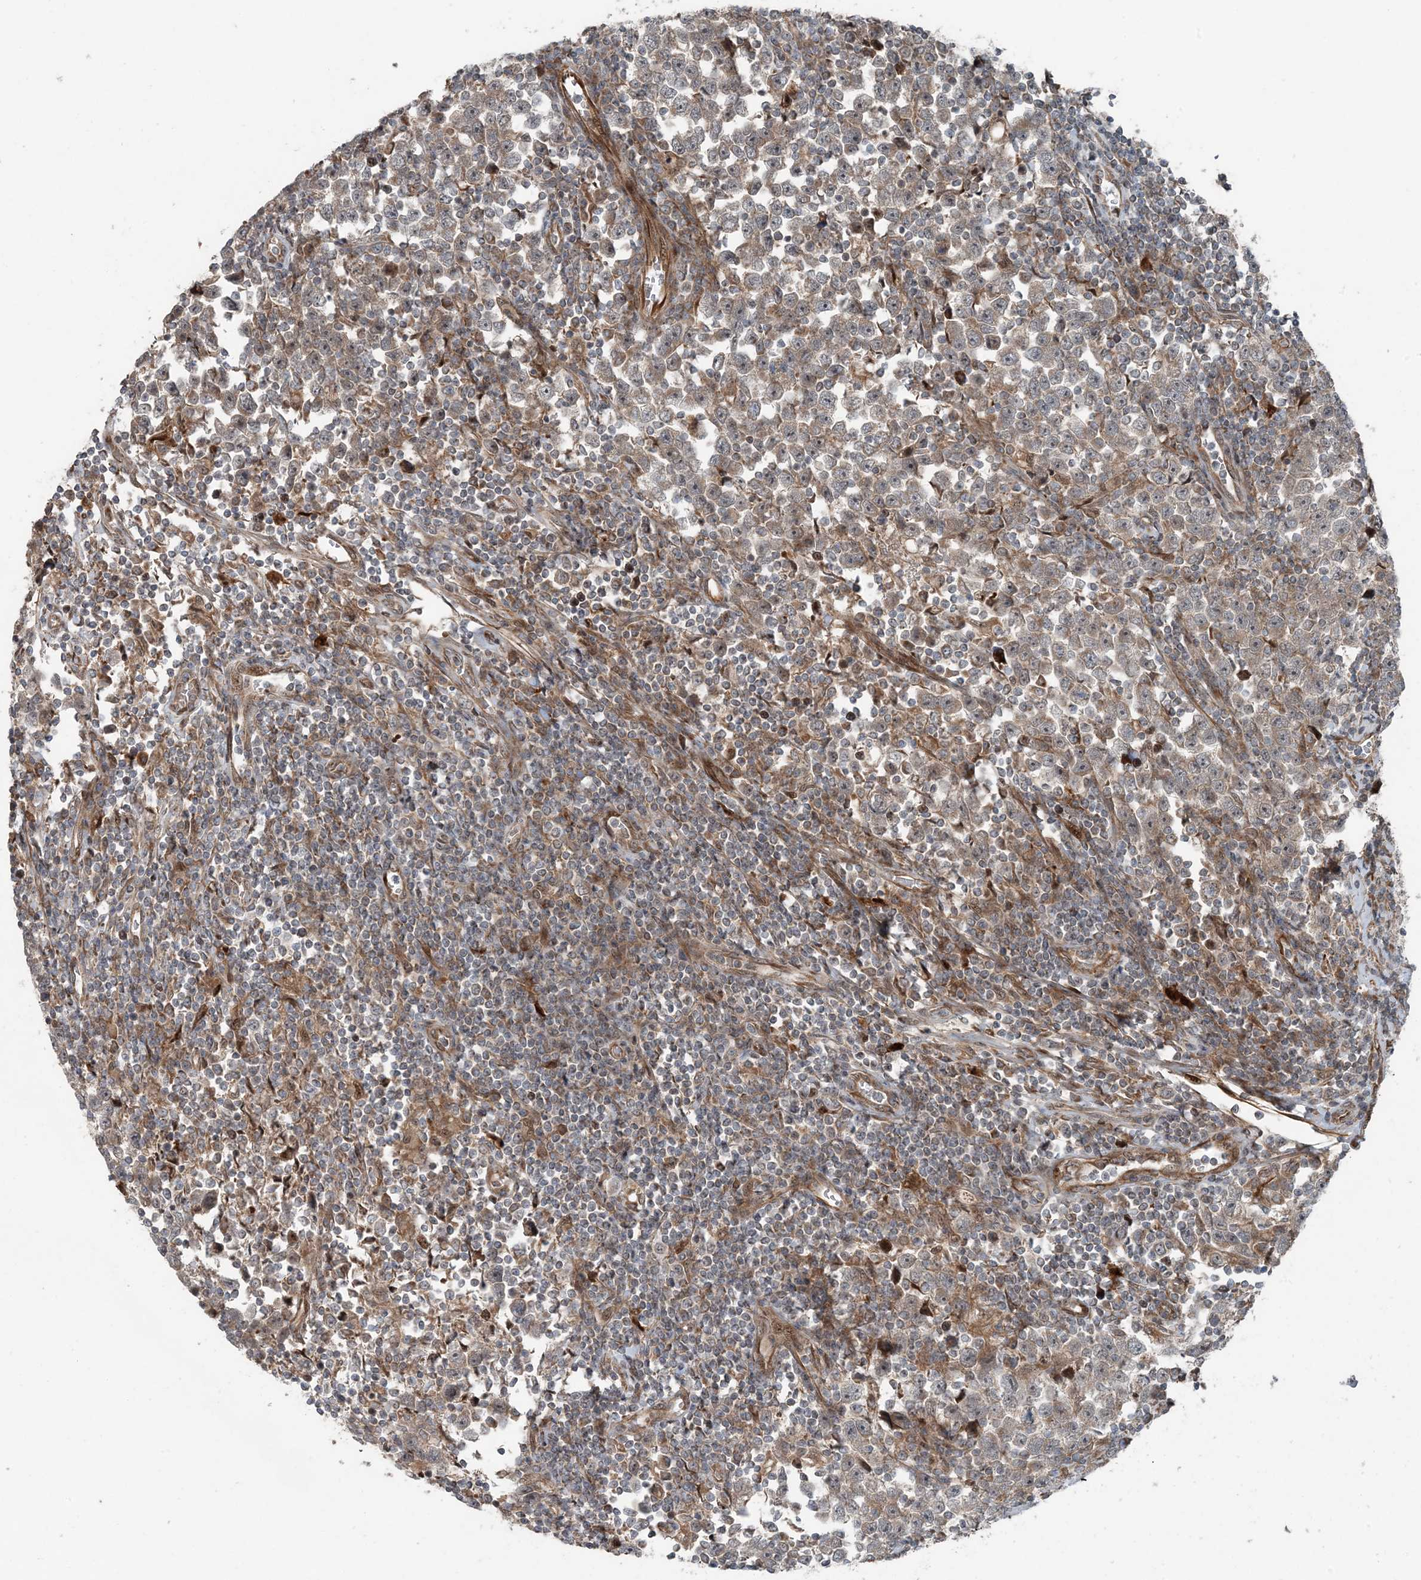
{"staining": {"intensity": "weak", "quantity": ">75%", "location": "cytoplasmic/membranous"}, "tissue": "testis cancer", "cell_type": "Tumor cells", "image_type": "cancer", "snomed": [{"axis": "morphology", "description": "Normal tissue, NOS"}, {"axis": "morphology", "description": "Seminoma, NOS"}, {"axis": "topography", "description": "Testis"}], "caption": "Tumor cells reveal low levels of weak cytoplasmic/membranous positivity in about >75% of cells in testis cancer (seminoma). (Stains: DAB (3,3'-diaminobenzidine) in brown, nuclei in blue, Microscopy: brightfield microscopy at high magnification).", "gene": "EDEM2", "patient": {"sex": "male", "age": 43}}